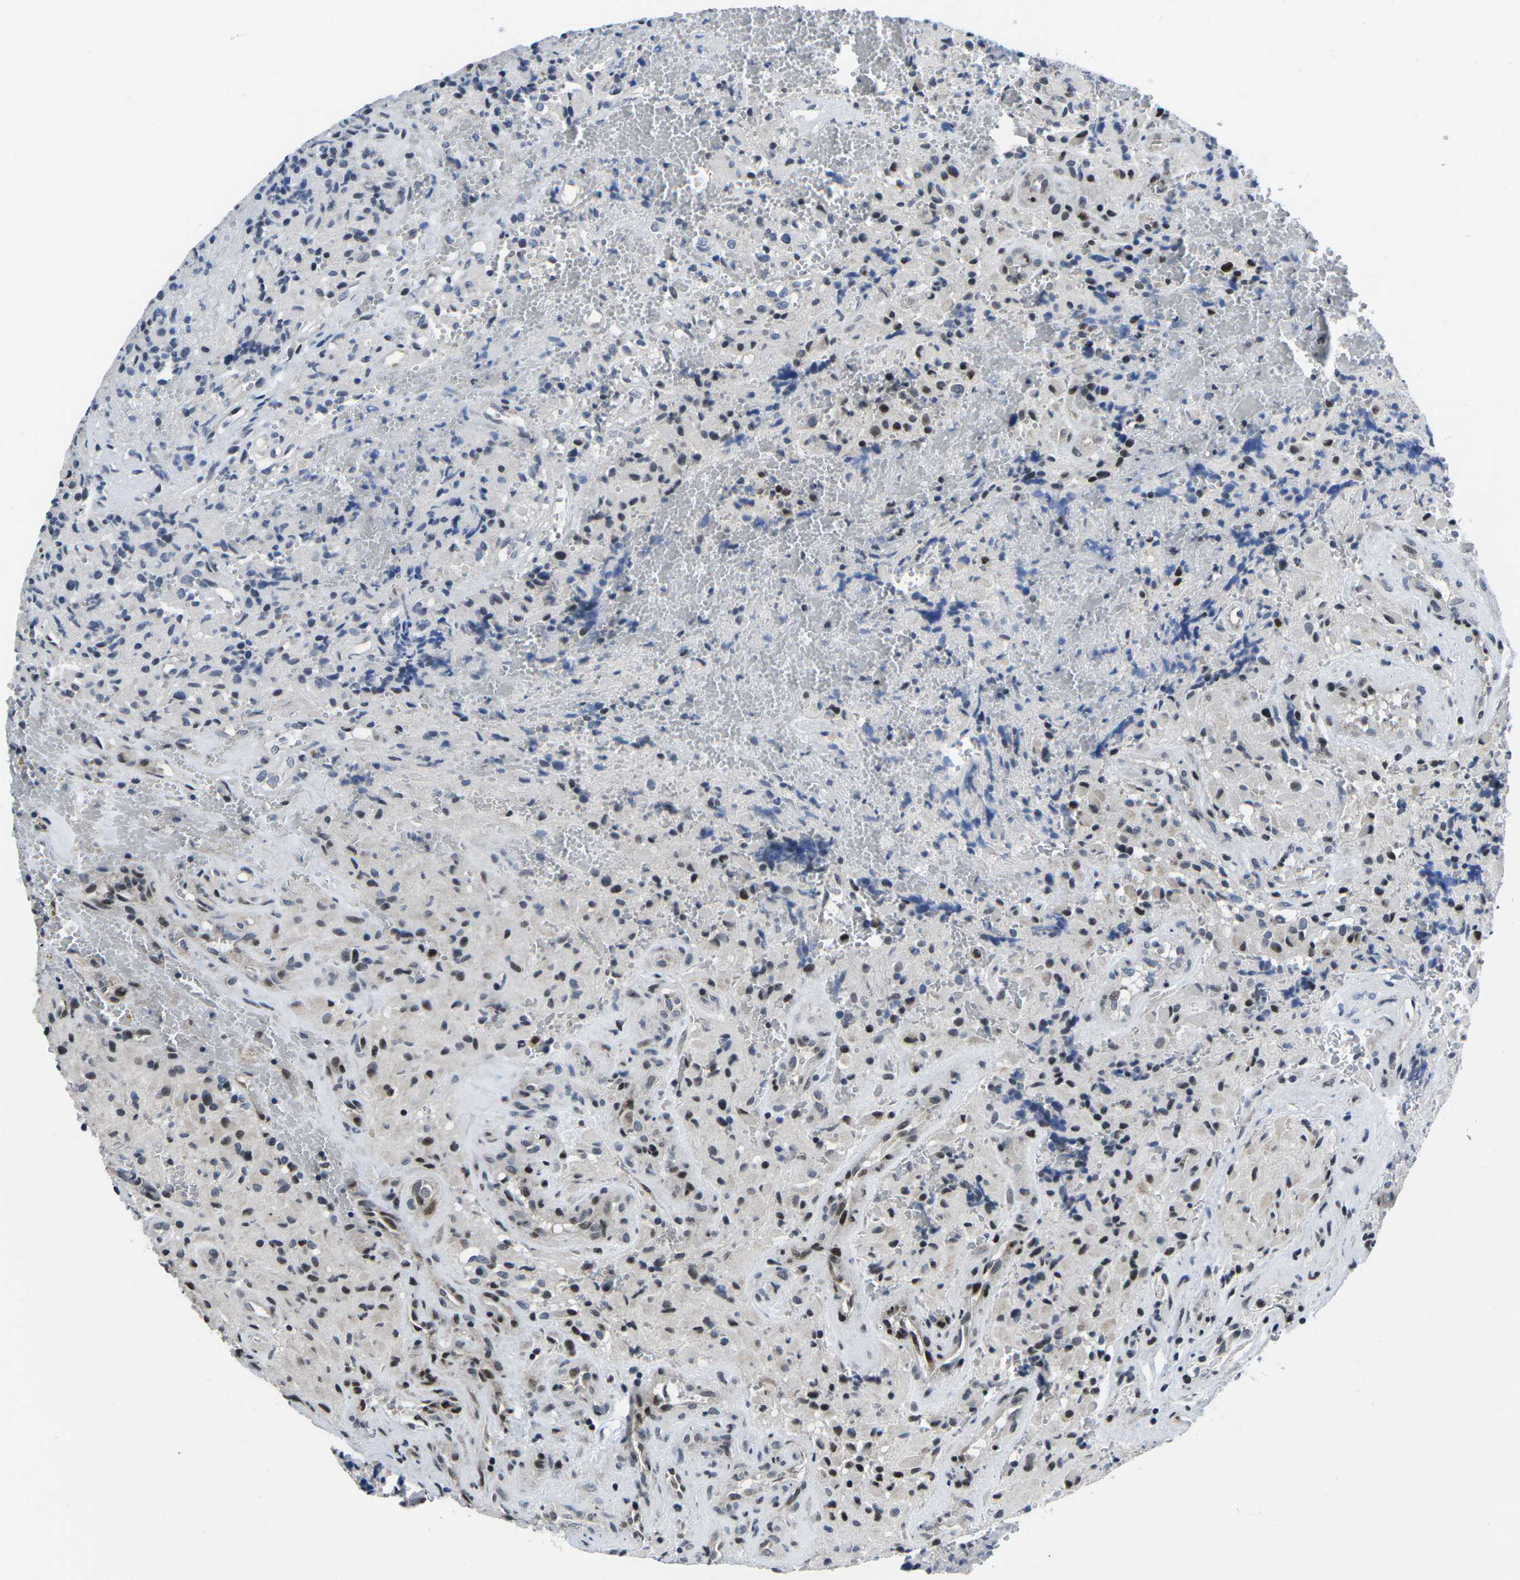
{"staining": {"intensity": "moderate", "quantity": "<25%", "location": "nuclear"}, "tissue": "glioma", "cell_type": "Tumor cells", "image_type": "cancer", "snomed": [{"axis": "morphology", "description": "Glioma, malignant, High grade"}, {"axis": "topography", "description": "Brain"}], "caption": "Malignant glioma (high-grade) stained with immunohistochemistry (IHC) reveals moderate nuclear positivity in approximately <25% of tumor cells.", "gene": "CDC73", "patient": {"sex": "male", "age": 71}}